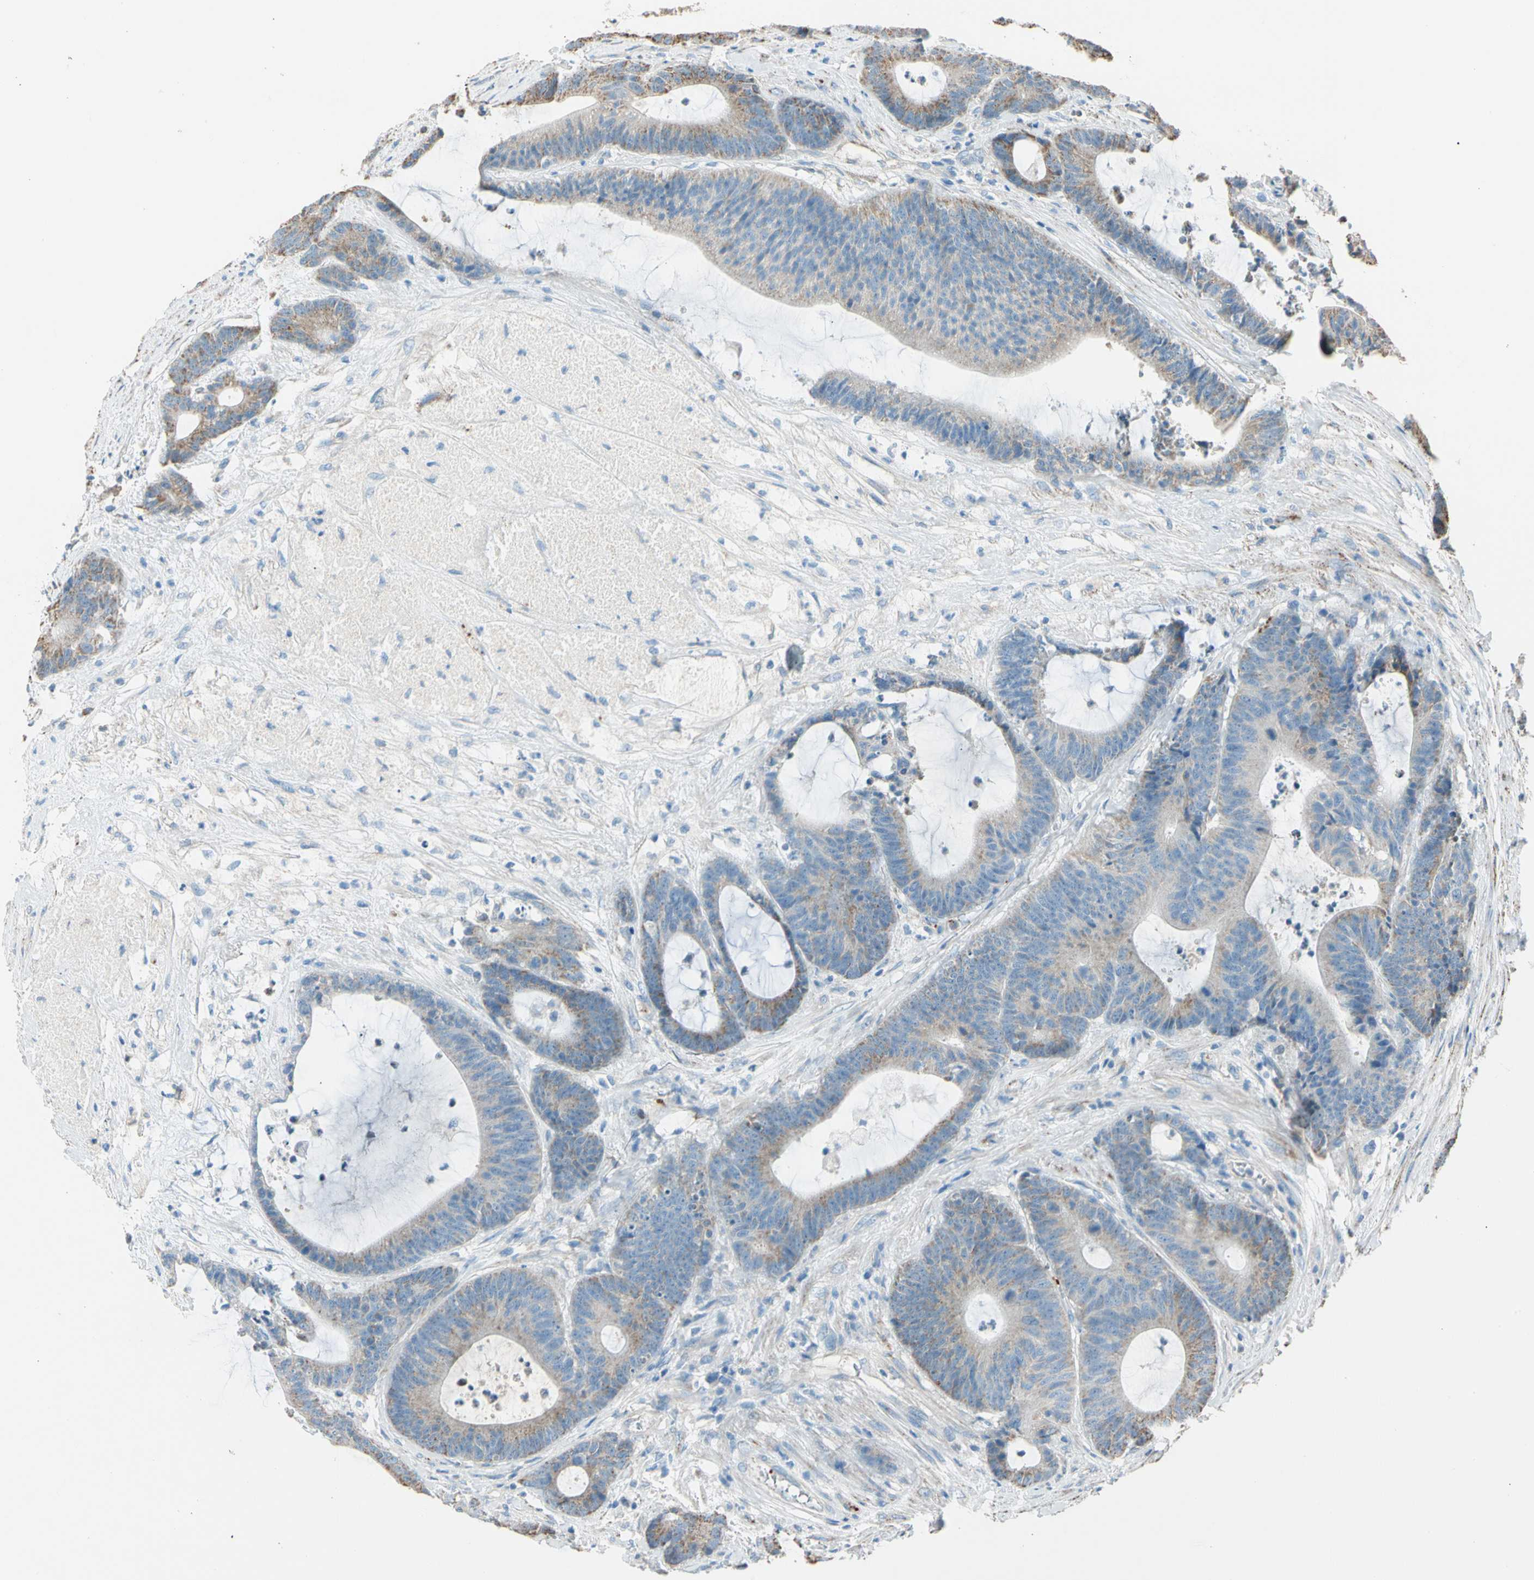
{"staining": {"intensity": "moderate", "quantity": ">75%", "location": "cytoplasmic/membranous"}, "tissue": "colorectal cancer", "cell_type": "Tumor cells", "image_type": "cancer", "snomed": [{"axis": "morphology", "description": "Adenocarcinoma, NOS"}, {"axis": "topography", "description": "Colon"}], "caption": "Protein analysis of colorectal cancer (adenocarcinoma) tissue displays moderate cytoplasmic/membranous expression in about >75% of tumor cells.", "gene": "LY6G6F", "patient": {"sex": "female", "age": 84}}